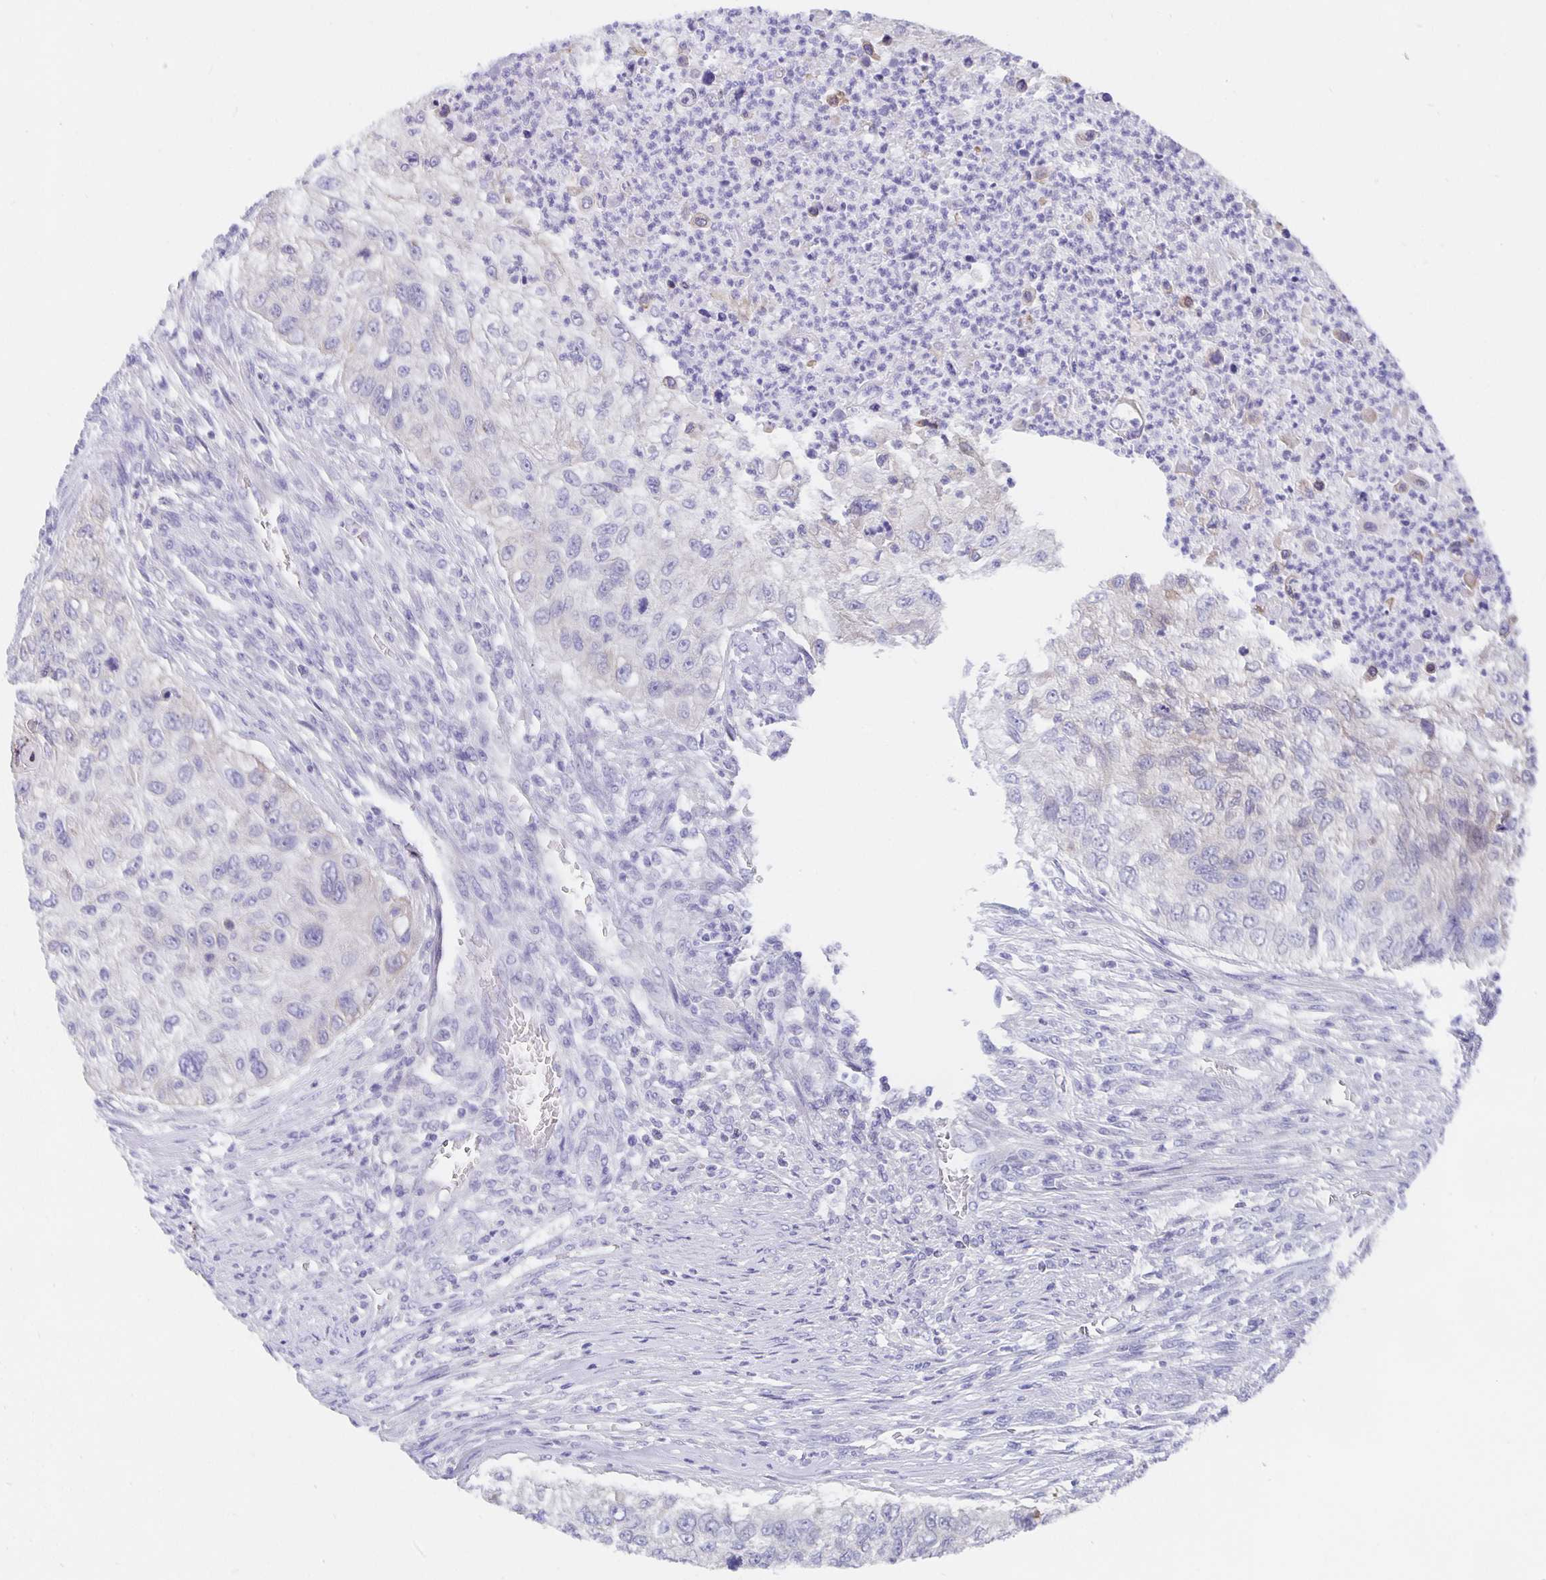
{"staining": {"intensity": "negative", "quantity": "none", "location": "none"}, "tissue": "urothelial cancer", "cell_type": "Tumor cells", "image_type": "cancer", "snomed": [{"axis": "morphology", "description": "Urothelial carcinoma, High grade"}, {"axis": "topography", "description": "Urinary bladder"}], "caption": "This is an immunohistochemistry (IHC) photomicrograph of high-grade urothelial carcinoma. There is no positivity in tumor cells.", "gene": "CFAP74", "patient": {"sex": "female", "age": 60}}